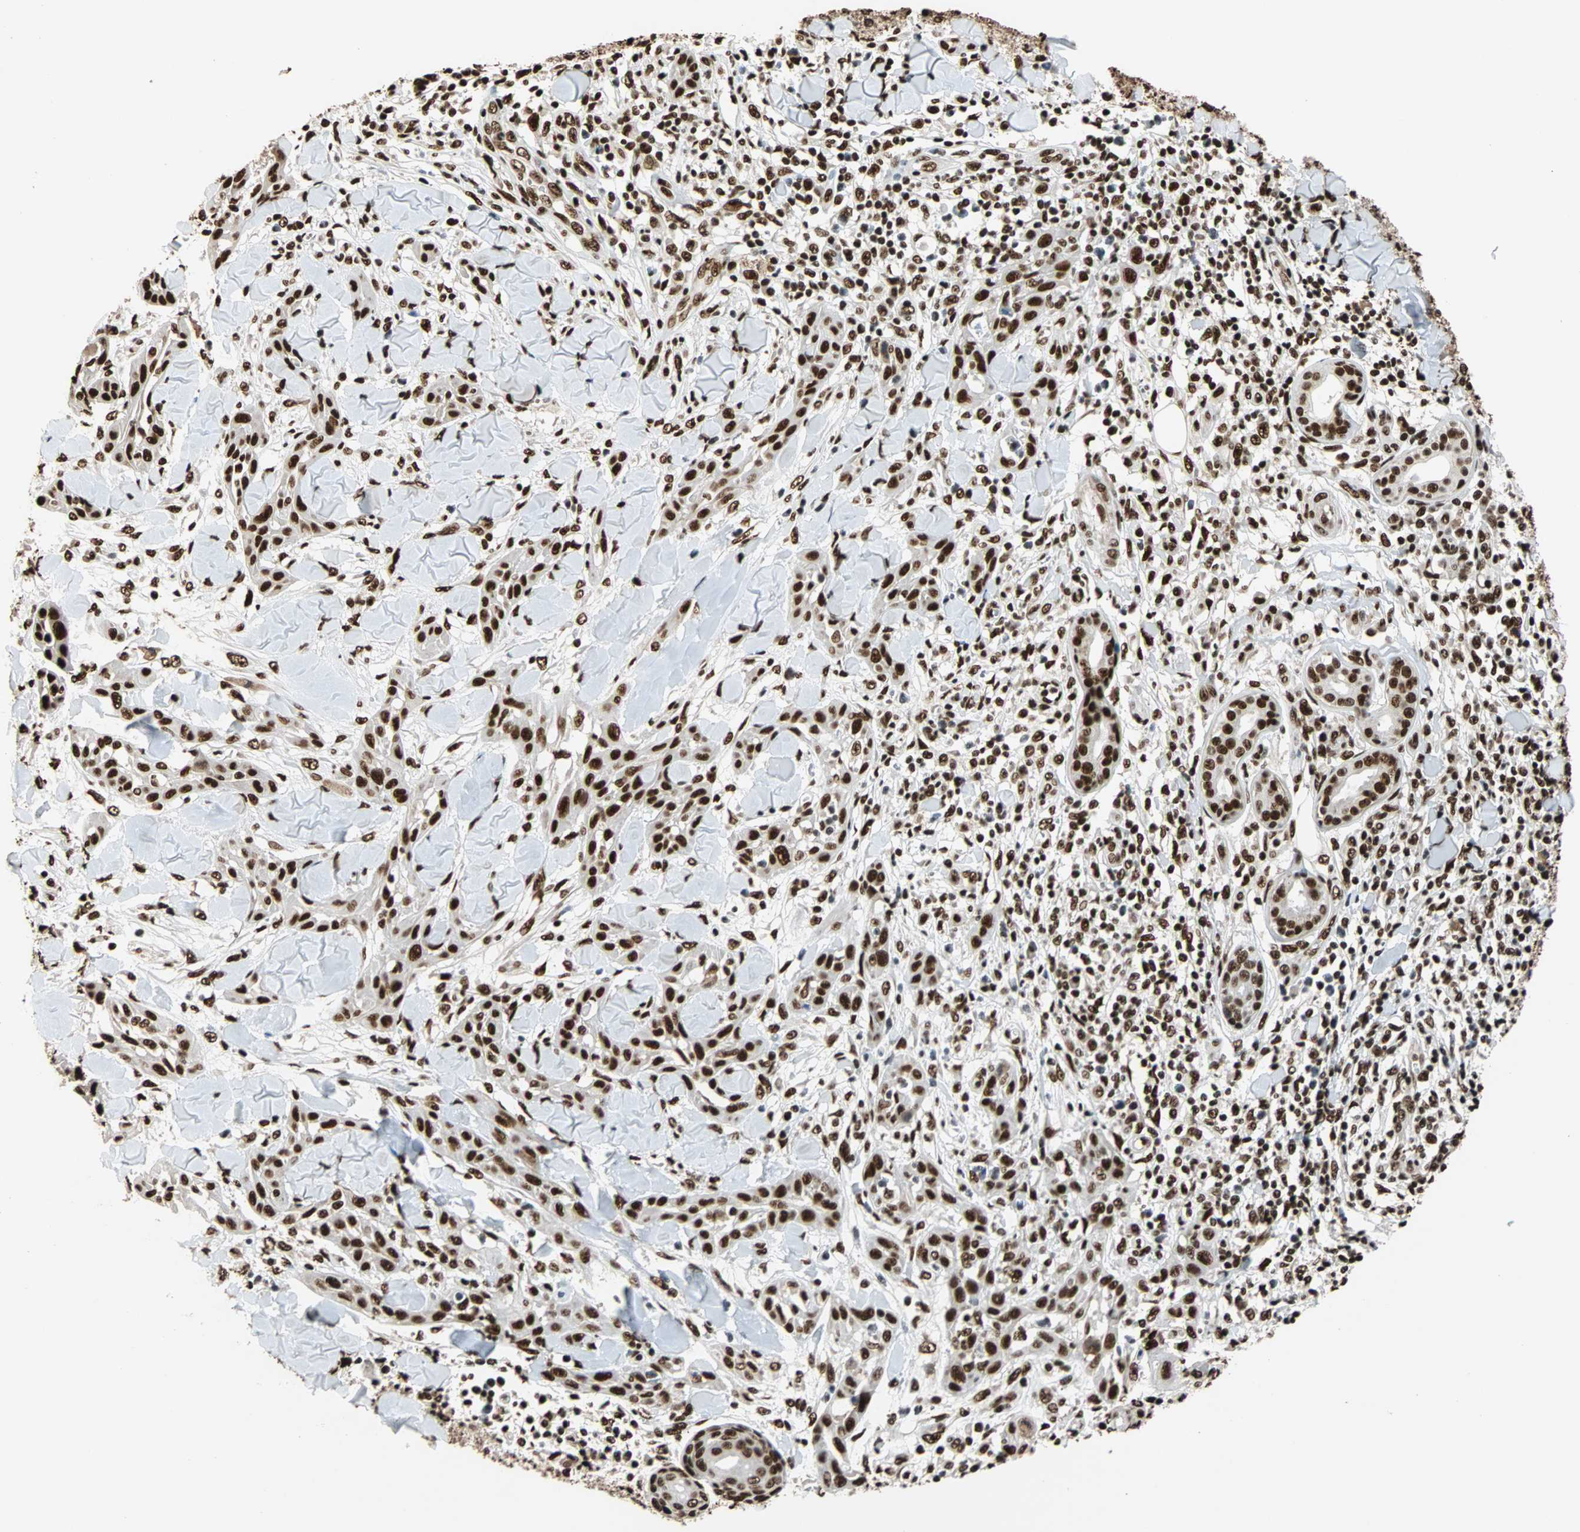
{"staining": {"intensity": "strong", "quantity": ">75%", "location": "nuclear"}, "tissue": "skin cancer", "cell_type": "Tumor cells", "image_type": "cancer", "snomed": [{"axis": "morphology", "description": "Squamous cell carcinoma, NOS"}, {"axis": "topography", "description": "Skin"}], "caption": "DAB immunohistochemical staining of skin squamous cell carcinoma reveals strong nuclear protein expression in about >75% of tumor cells. Using DAB (3,3'-diaminobenzidine) (brown) and hematoxylin (blue) stains, captured at high magnification using brightfield microscopy.", "gene": "ILF2", "patient": {"sex": "male", "age": 24}}